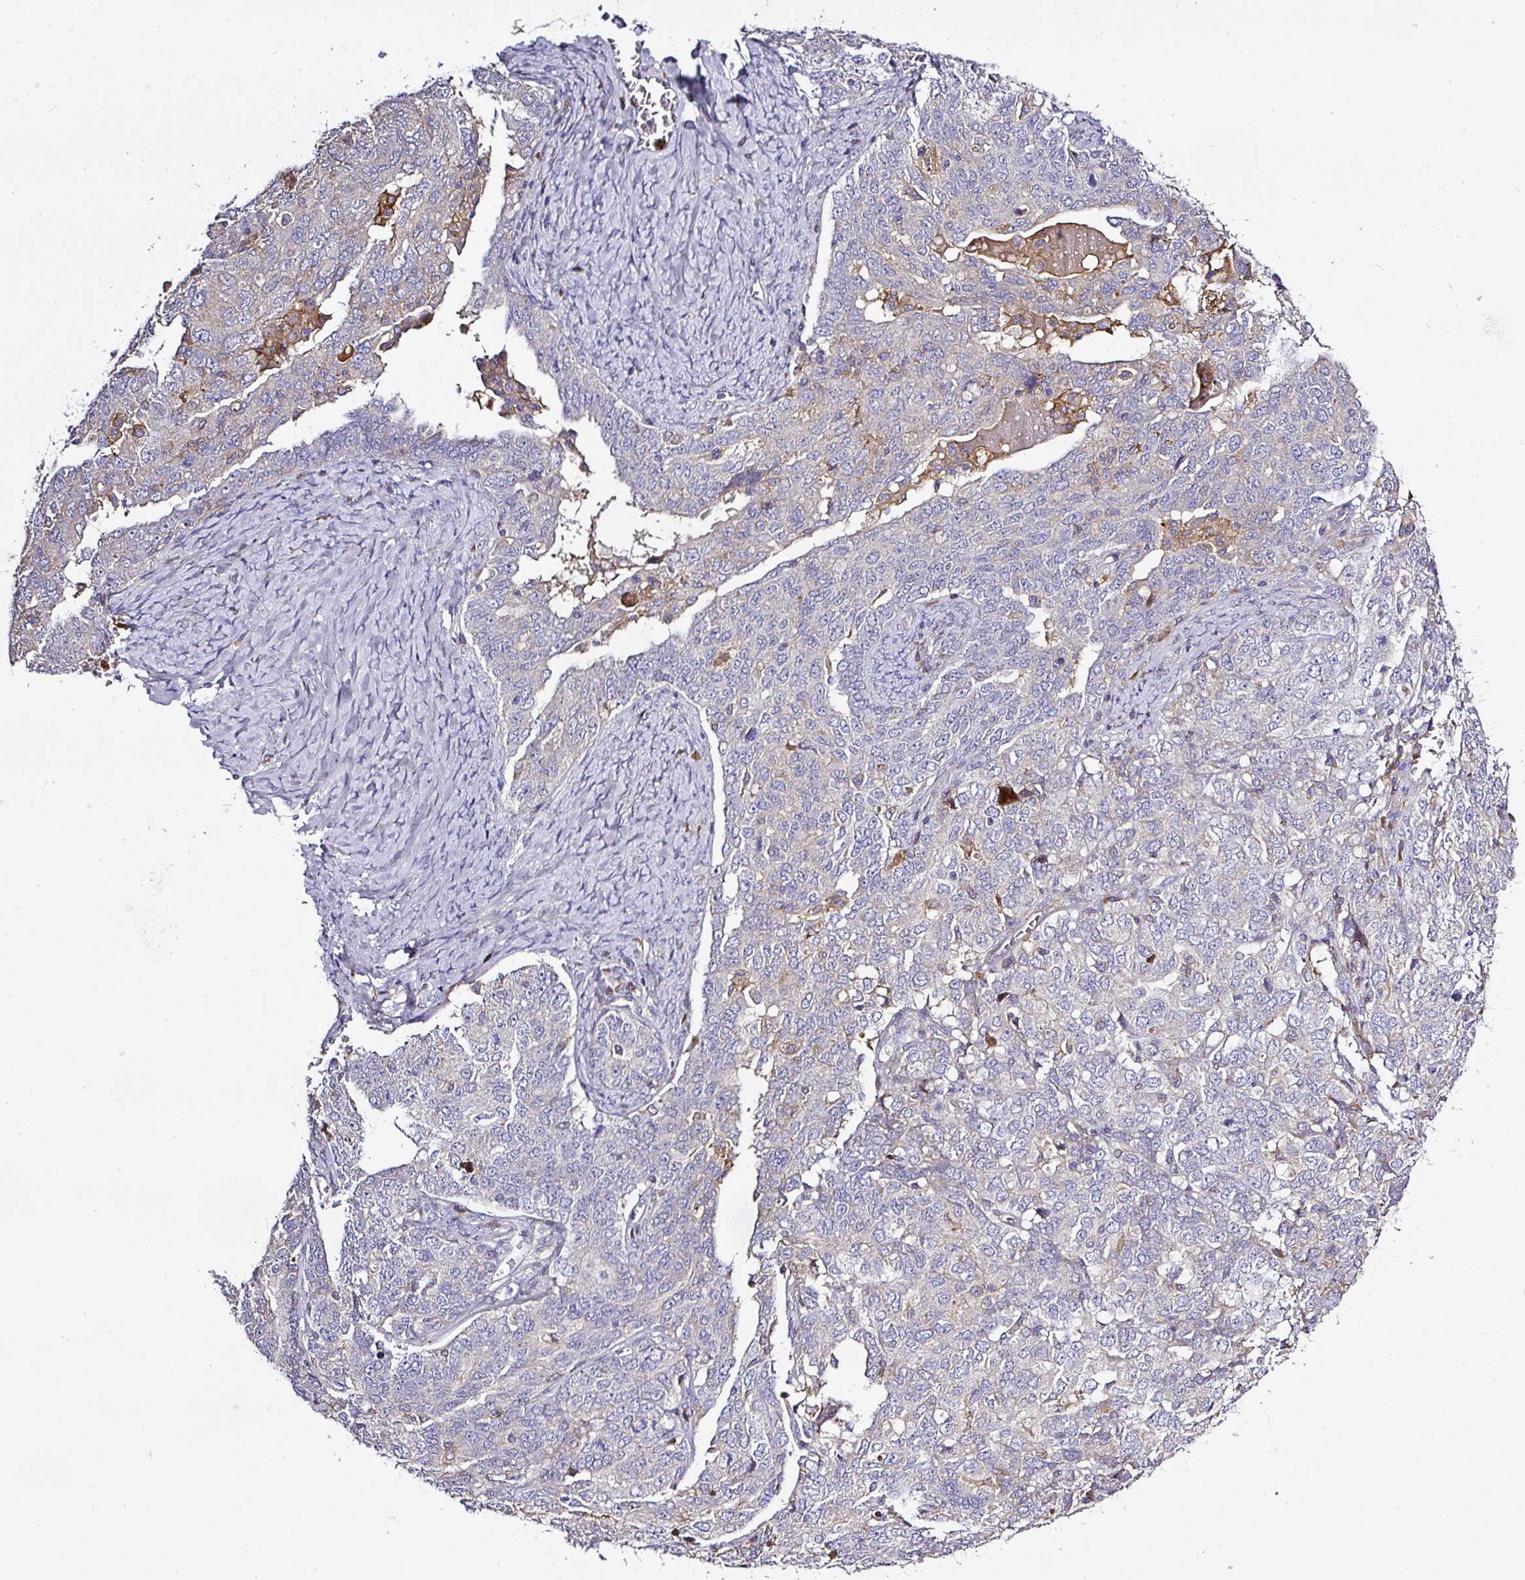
{"staining": {"intensity": "negative", "quantity": "none", "location": "none"}, "tissue": "ovarian cancer", "cell_type": "Tumor cells", "image_type": "cancer", "snomed": [{"axis": "morphology", "description": "Carcinoma, endometroid"}, {"axis": "topography", "description": "Ovary"}], "caption": "This is an immunohistochemistry (IHC) photomicrograph of human endometroid carcinoma (ovarian). There is no staining in tumor cells.", "gene": "CAB39L", "patient": {"sex": "female", "age": 62}}